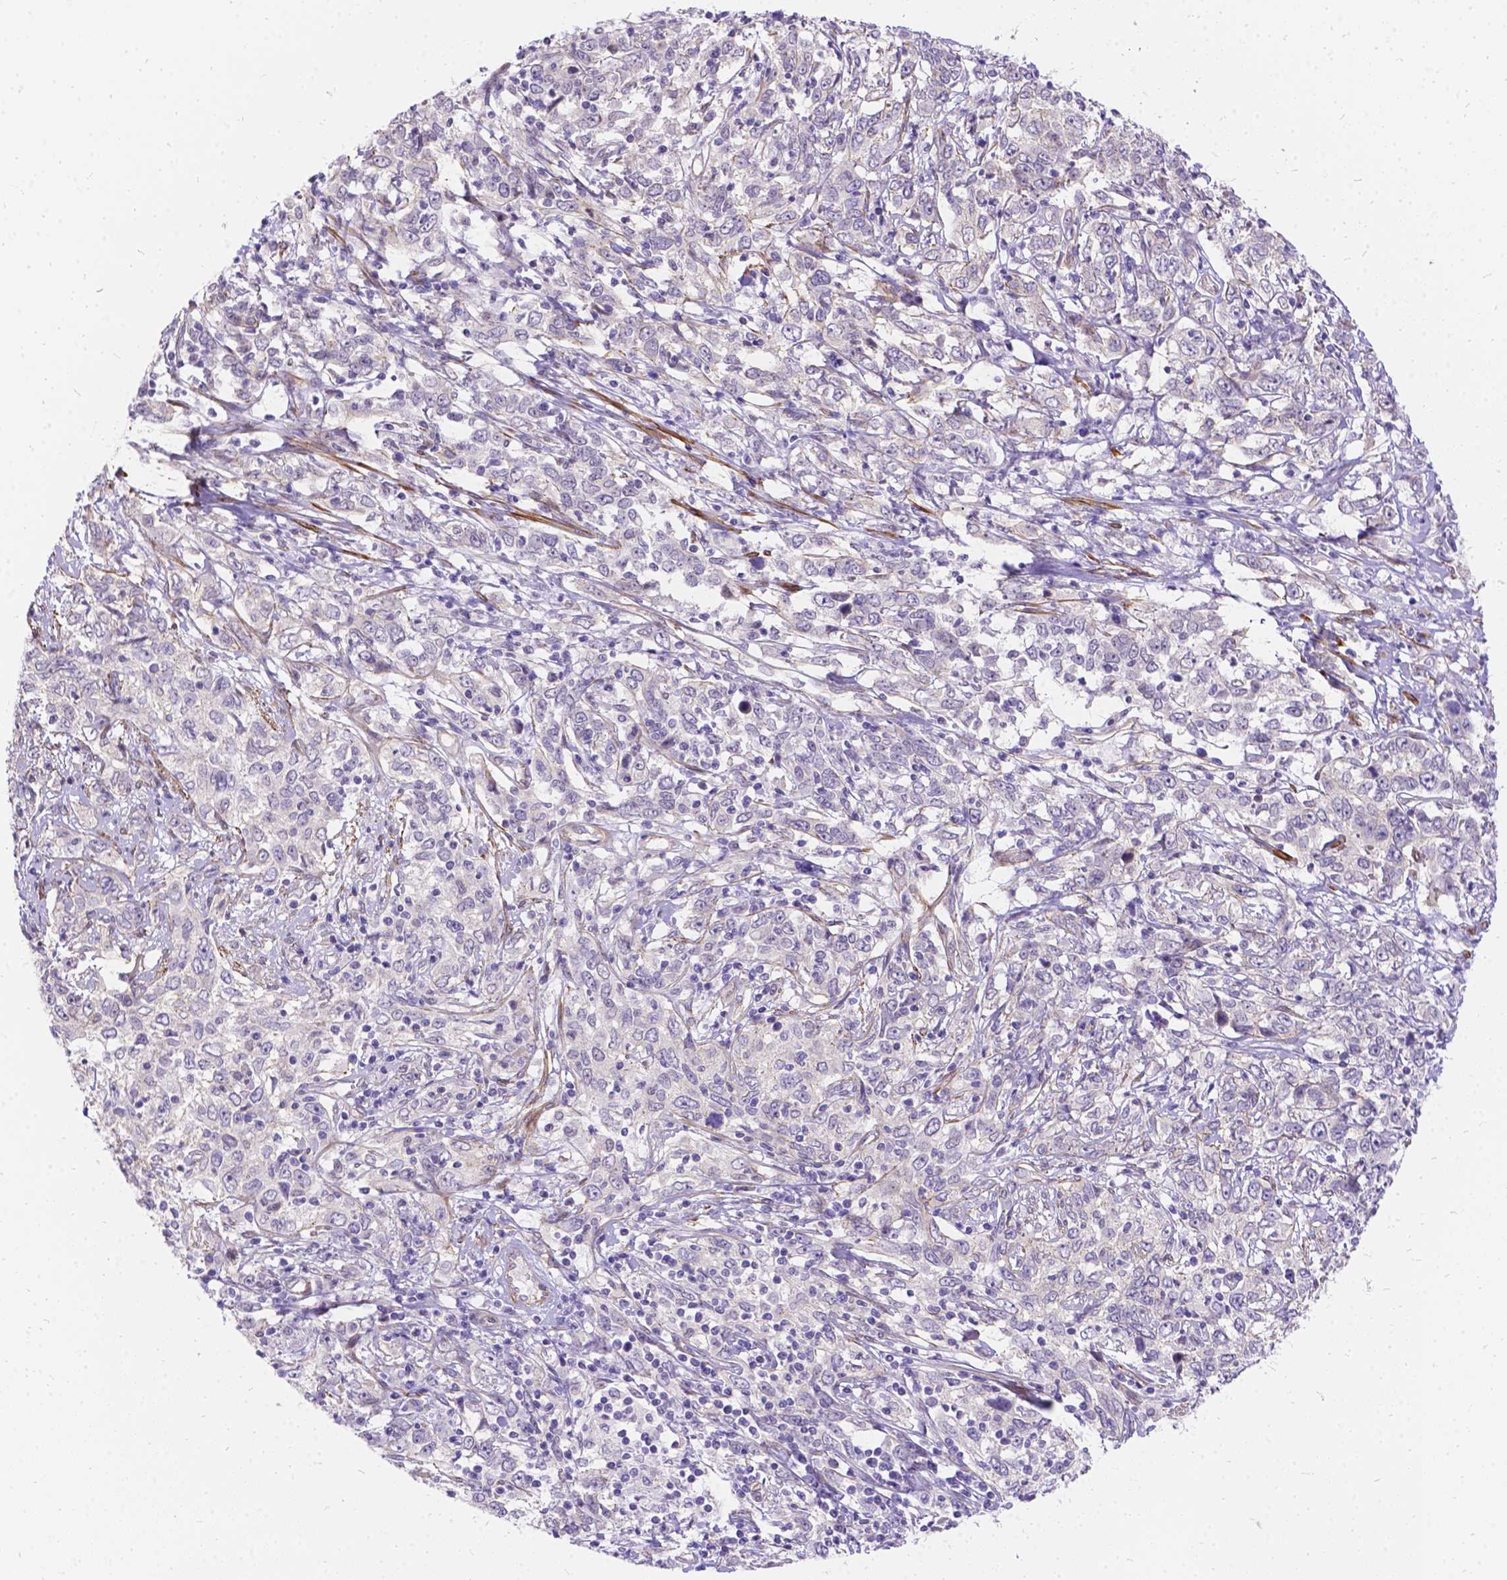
{"staining": {"intensity": "weak", "quantity": "<25%", "location": "cytoplasmic/membranous"}, "tissue": "cervical cancer", "cell_type": "Tumor cells", "image_type": "cancer", "snomed": [{"axis": "morphology", "description": "Adenocarcinoma, NOS"}, {"axis": "topography", "description": "Cervix"}], "caption": "The micrograph reveals no staining of tumor cells in cervical cancer (adenocarcinoma).", "gene": "PALS1", "patient": {"sex": "female", "age": 40}}